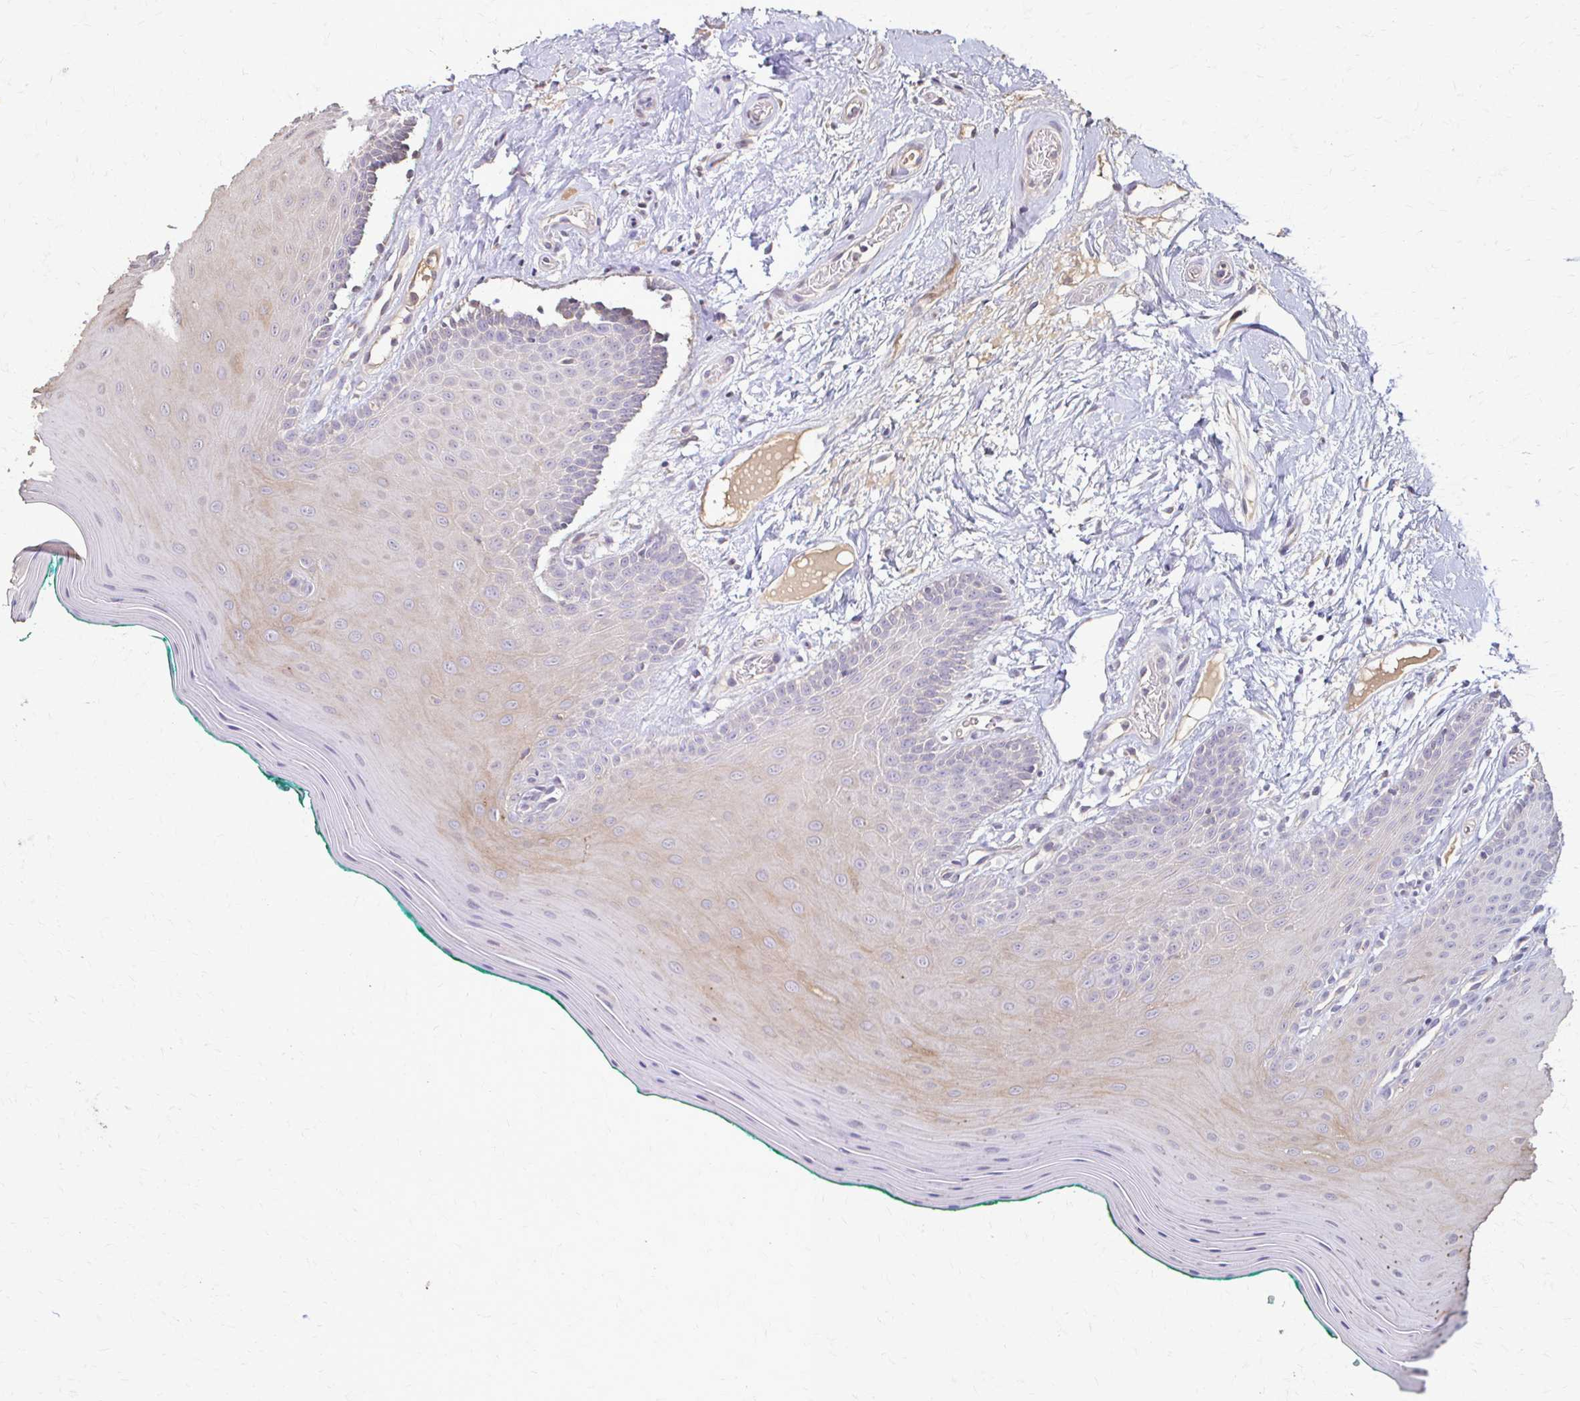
{"staining": {"intensity": "weak", "quantity": "<25%", "location": "cytoplasmic/membranous"}, "tissue": "oral mucosa", "cell_type": "Squamous epithelial cells", "image_type": "normal", "snomed": [{"axis": "morphology", "description": "Normal tissue, NOS"}, {"axis": "topography", "description": "Oral tissue"}], "caption": "Immunohistochemistry of normal human oral mucosa displays no staining in squamous epithelial cells.", "gene": "IL18BP", "patient": {"sex": "female", "age": 40}}